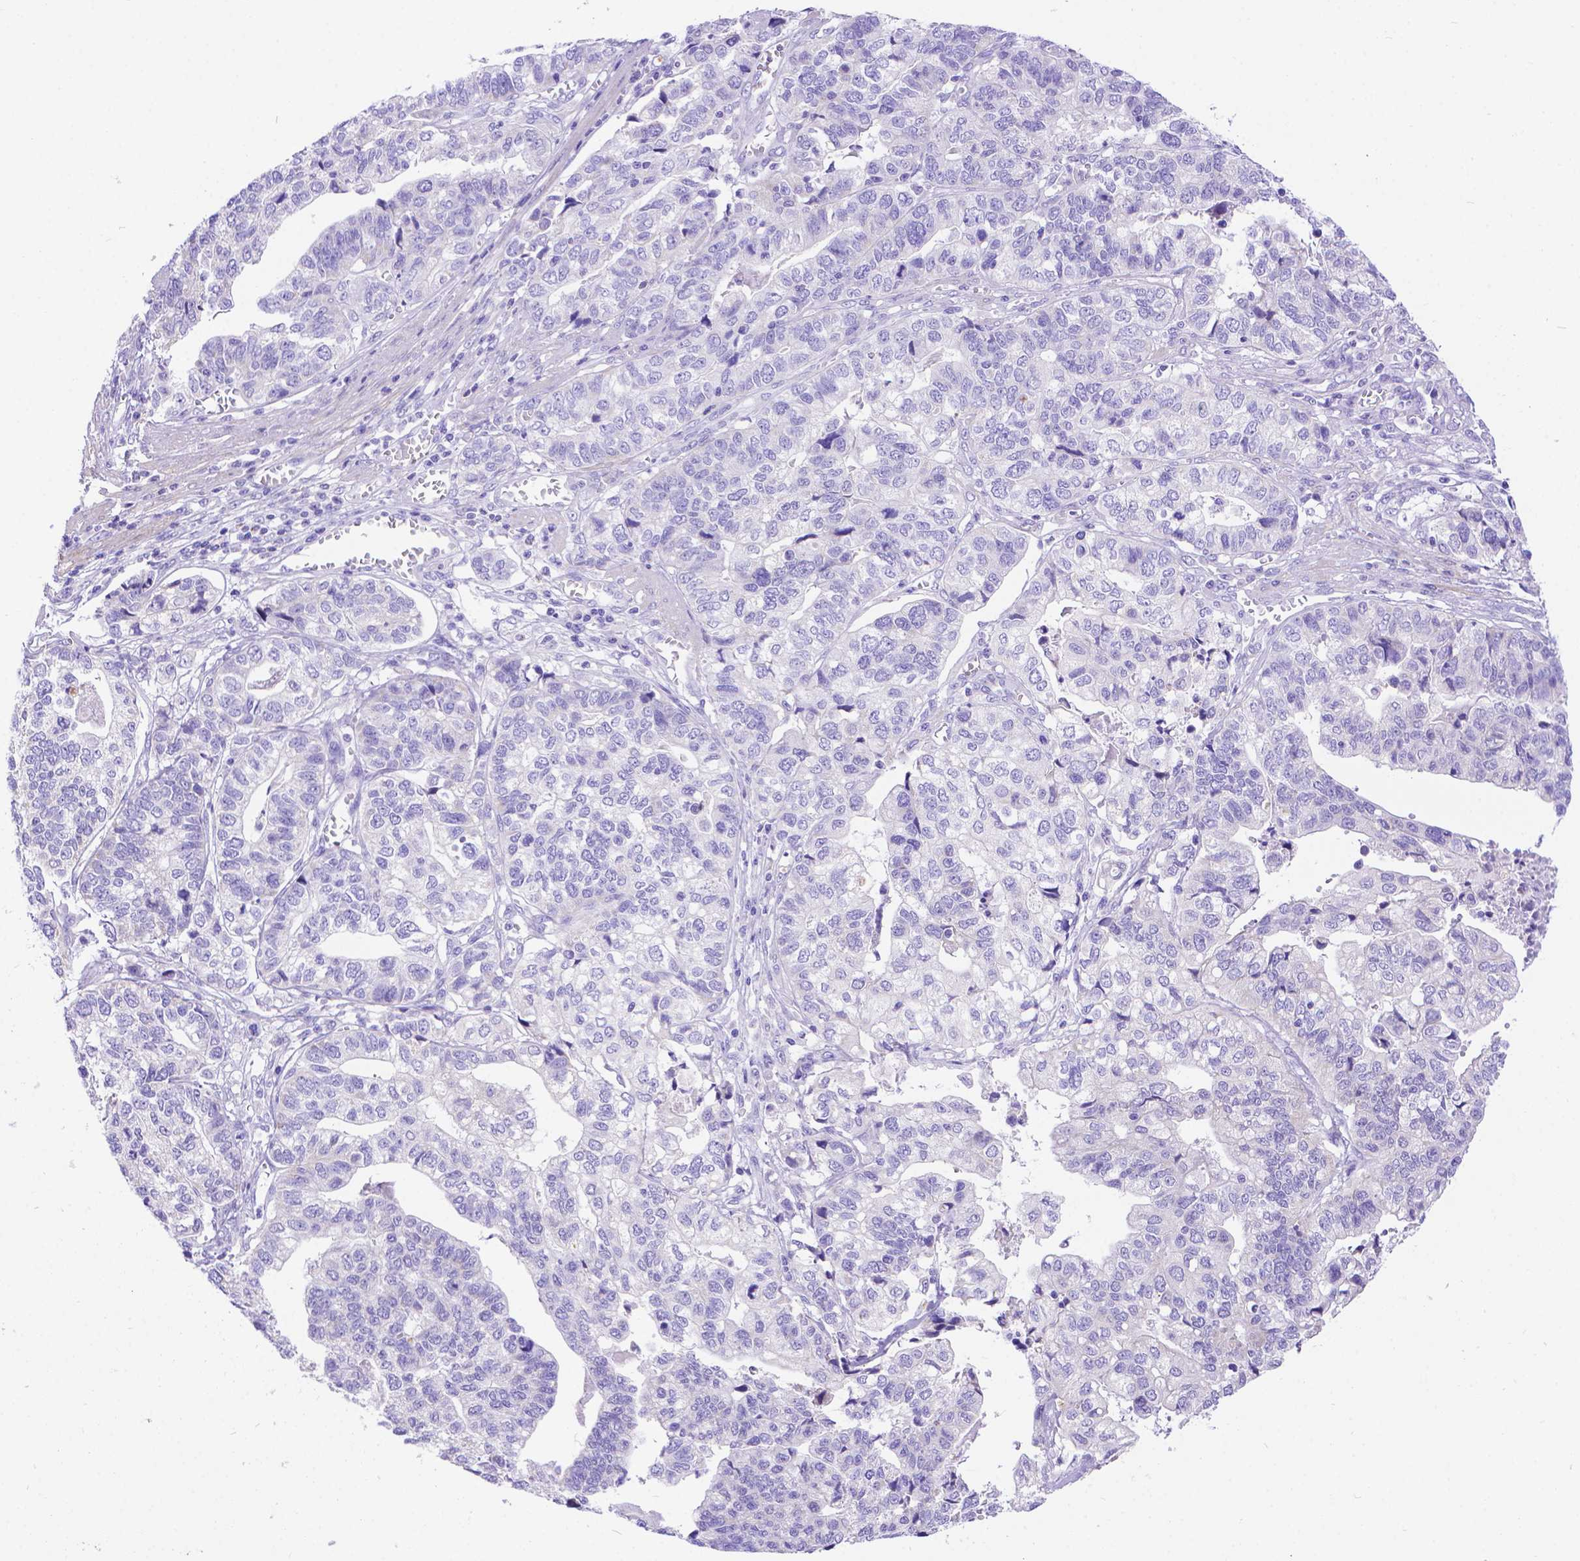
{"staining": {"intensity": "negative", "quantity": "none", "location": "none"}, "tissue": "stomach cancer", "cell_type": "Tumor cells", "image_type": "cancer", "snomed": [{"axis": "morphology", "description": "Adenocarcinoma, NOS"}, {"axis": "topography", "description": "Stomach, upper"}], "caption": "High magnification brightfield microscopy of stomach adenocarcinoma stained with DAB (brown) and counterstained with hematoxylin (blue): tumor cells show no significant staining.", "gene": "DHRS2", "patient": {"sex": "female", "age": 67}}